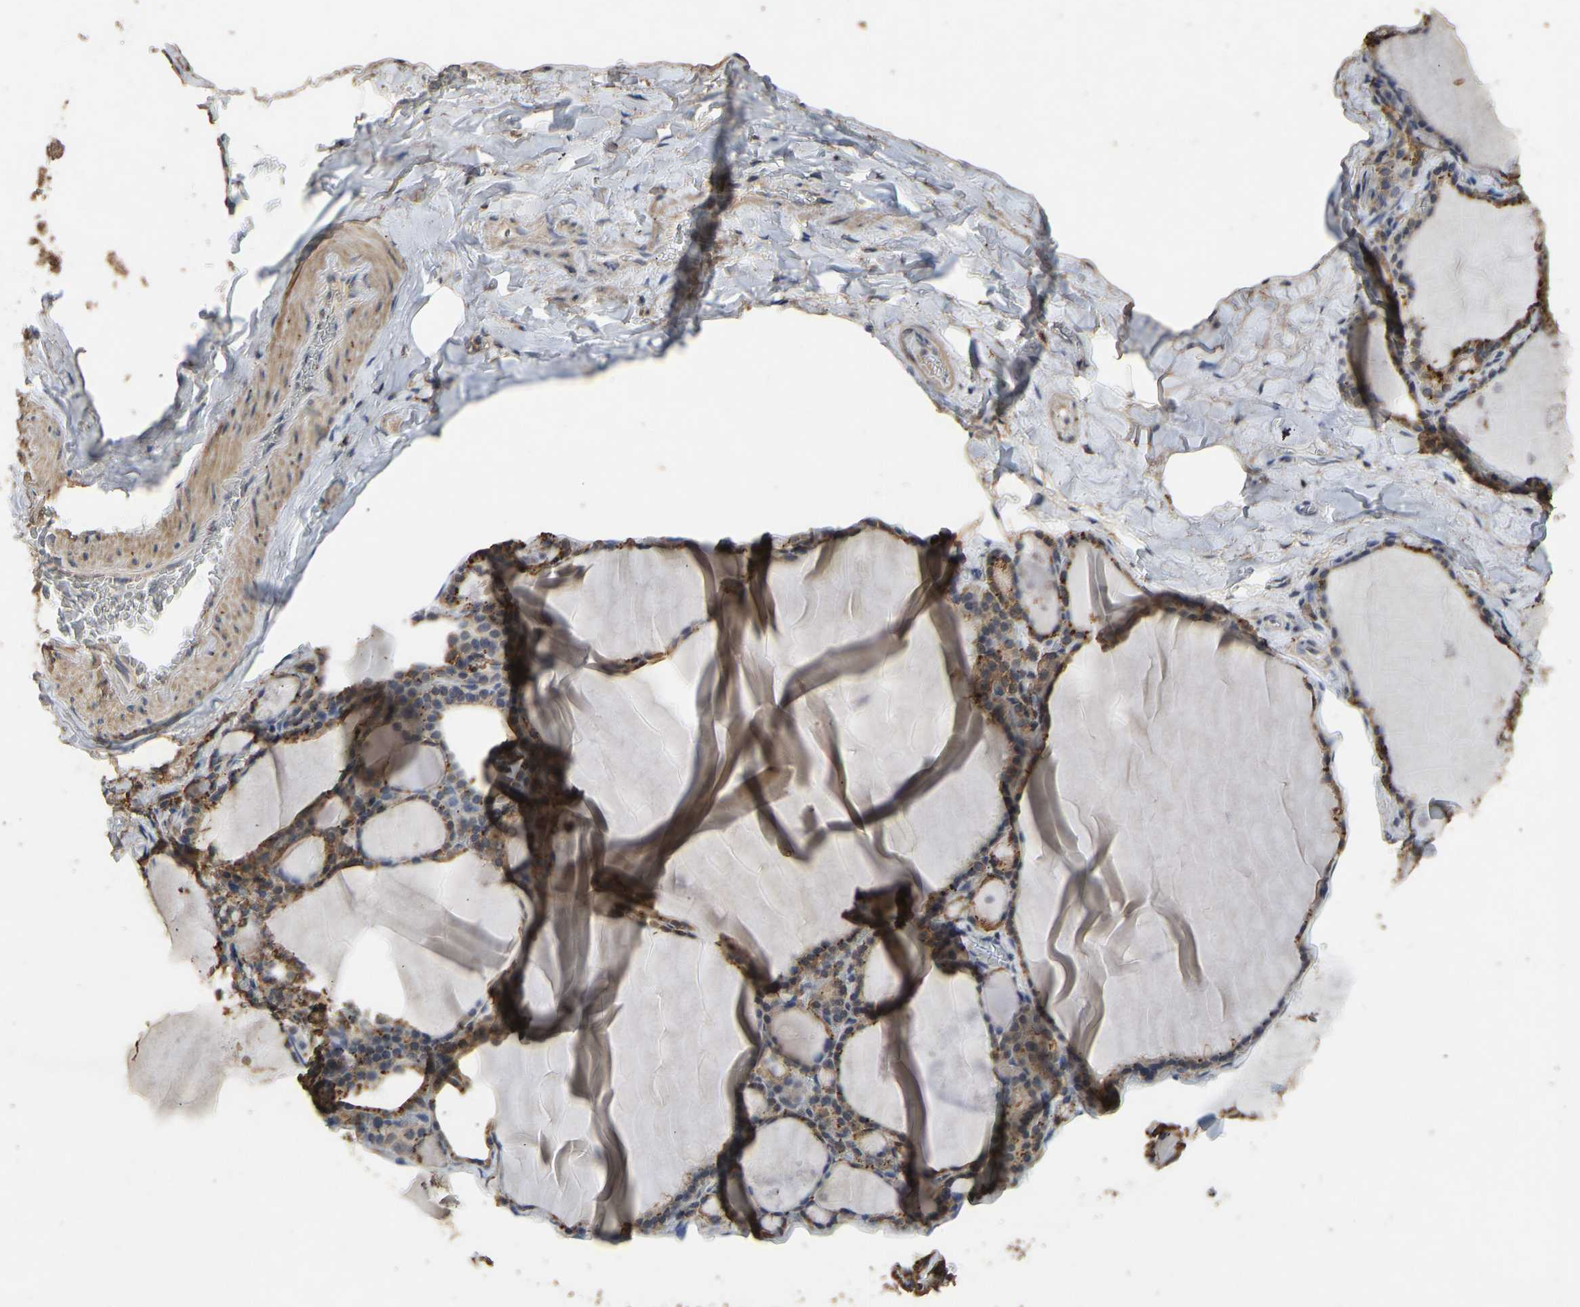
{"staining": {"intensity": "moderate", "quantity": ">75%", "location": "cytoplasmic/membranous"}, "tissue": "thyroid gland", "cell_type": "Glandular cells", "image_type": "normal", "snomed": [{"axis": "morphology", "description": "Normal tissue, NOS"}, {"axis": "topography", "description": "Thyroid gland"}], "caption": "A histopathology image of thyroid gland stained for a protein shows moderate cytoplasmic/membranous brown staining in glandular cells.", "gene": "CIDEC", "patient": {"sex": "male", "age": 56}}